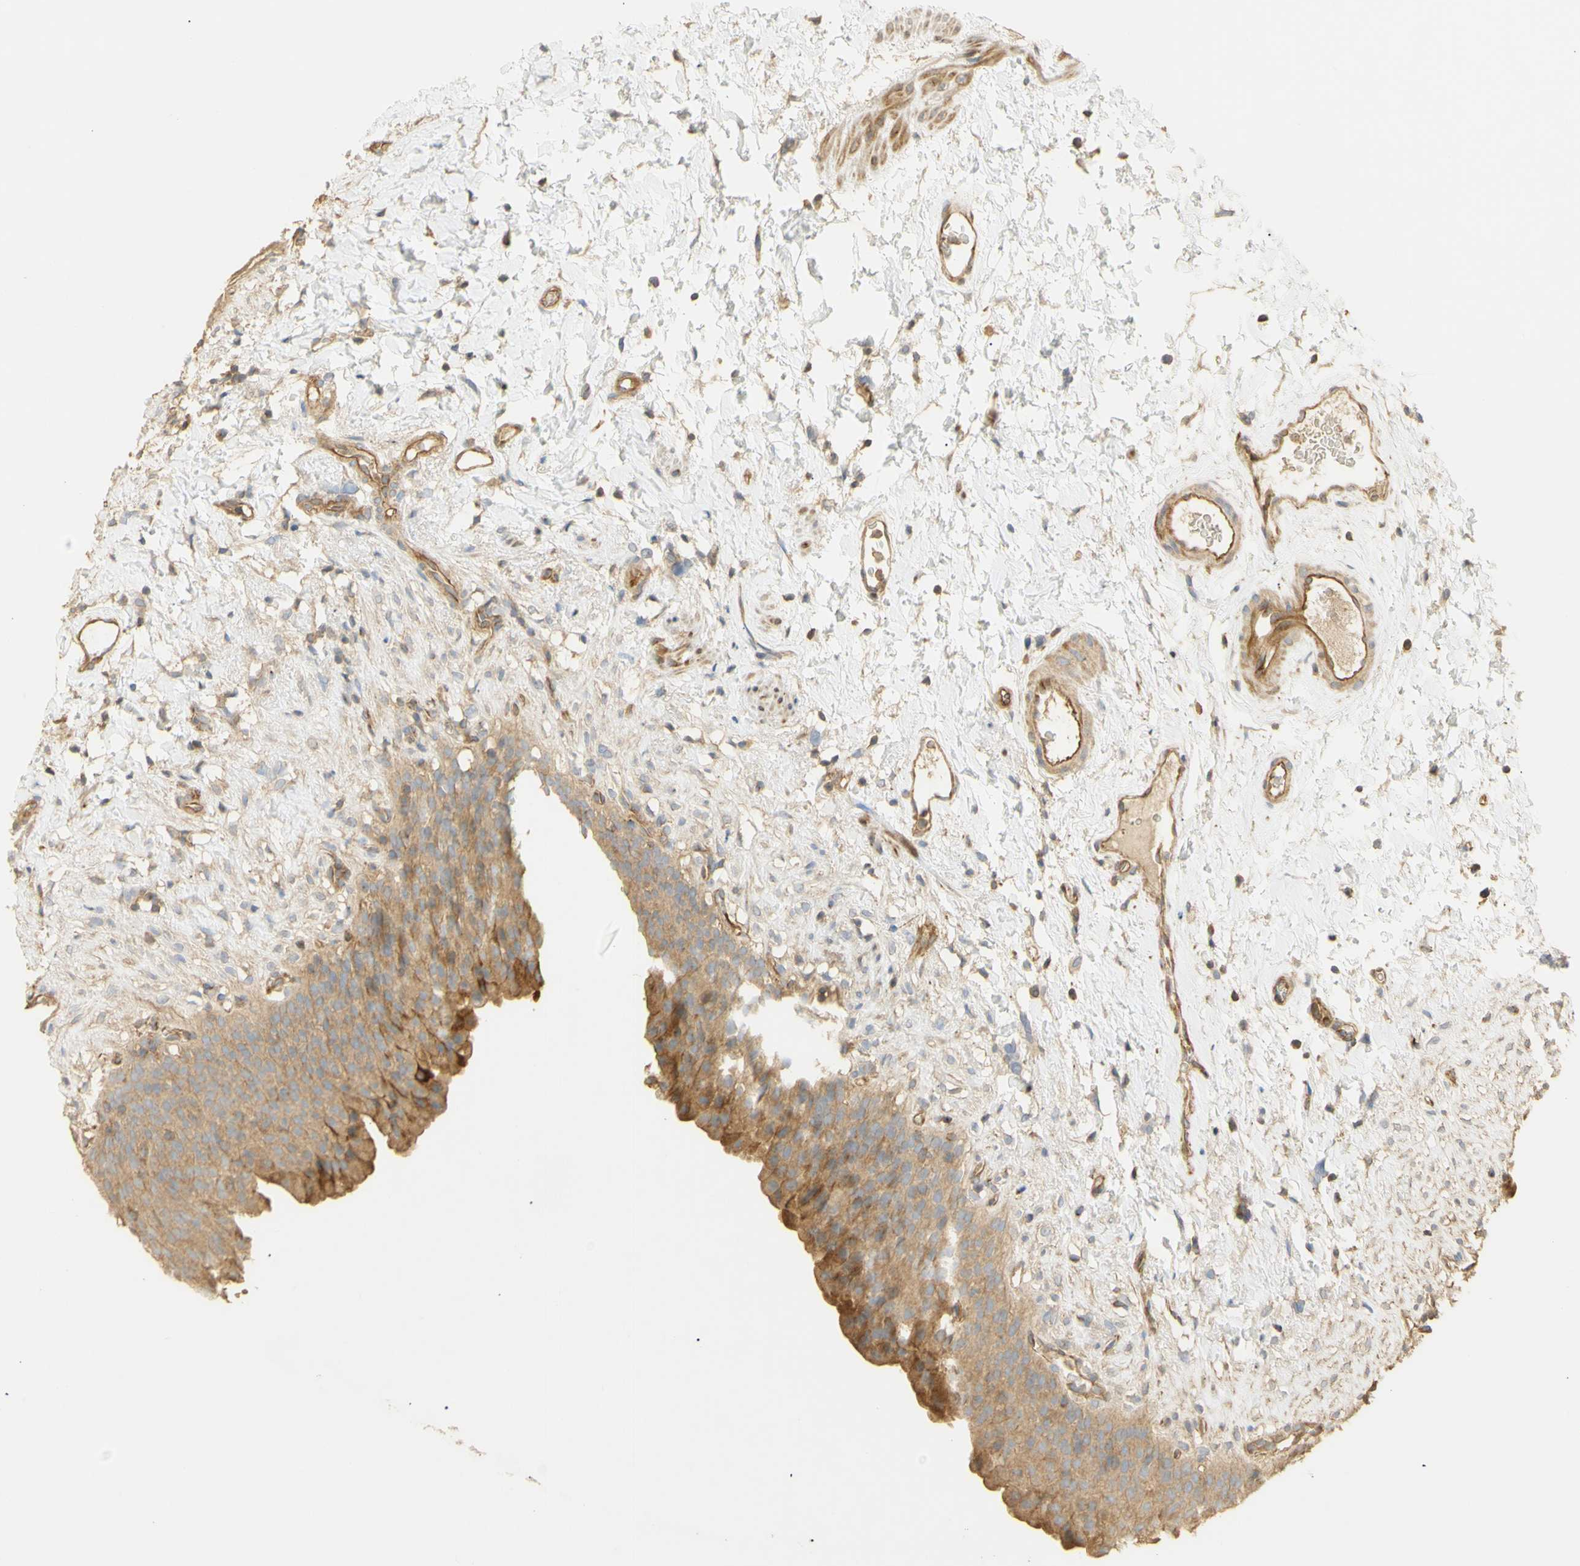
{"staining": {"intensity": "moderate", "quantity": ">75%", "location": "cytoplasmic/membranous"}, "tissue": "urinary bladder", "cell_type": "Urothelial cells", "image_type": "normal", "snomed": [{"axis": "morphology", "description": "Normal tissue, NOS"}, {"axis": "topography", "description": "Urinary bladder"}], "caption": "Unremarkable urinary bladder shows moderate cytoplasmic/membranous expression in approximately >75% of urothelial cells, visualized by immunohistochemistry. Using DAB (3,3'-diaminobenzidine) (brown) and hematoxylin (blue) stains, captured at high magnification using brightfield microscopy.", "gene": "KCNE4", "patient": {"sex": "female", "age": 79}}